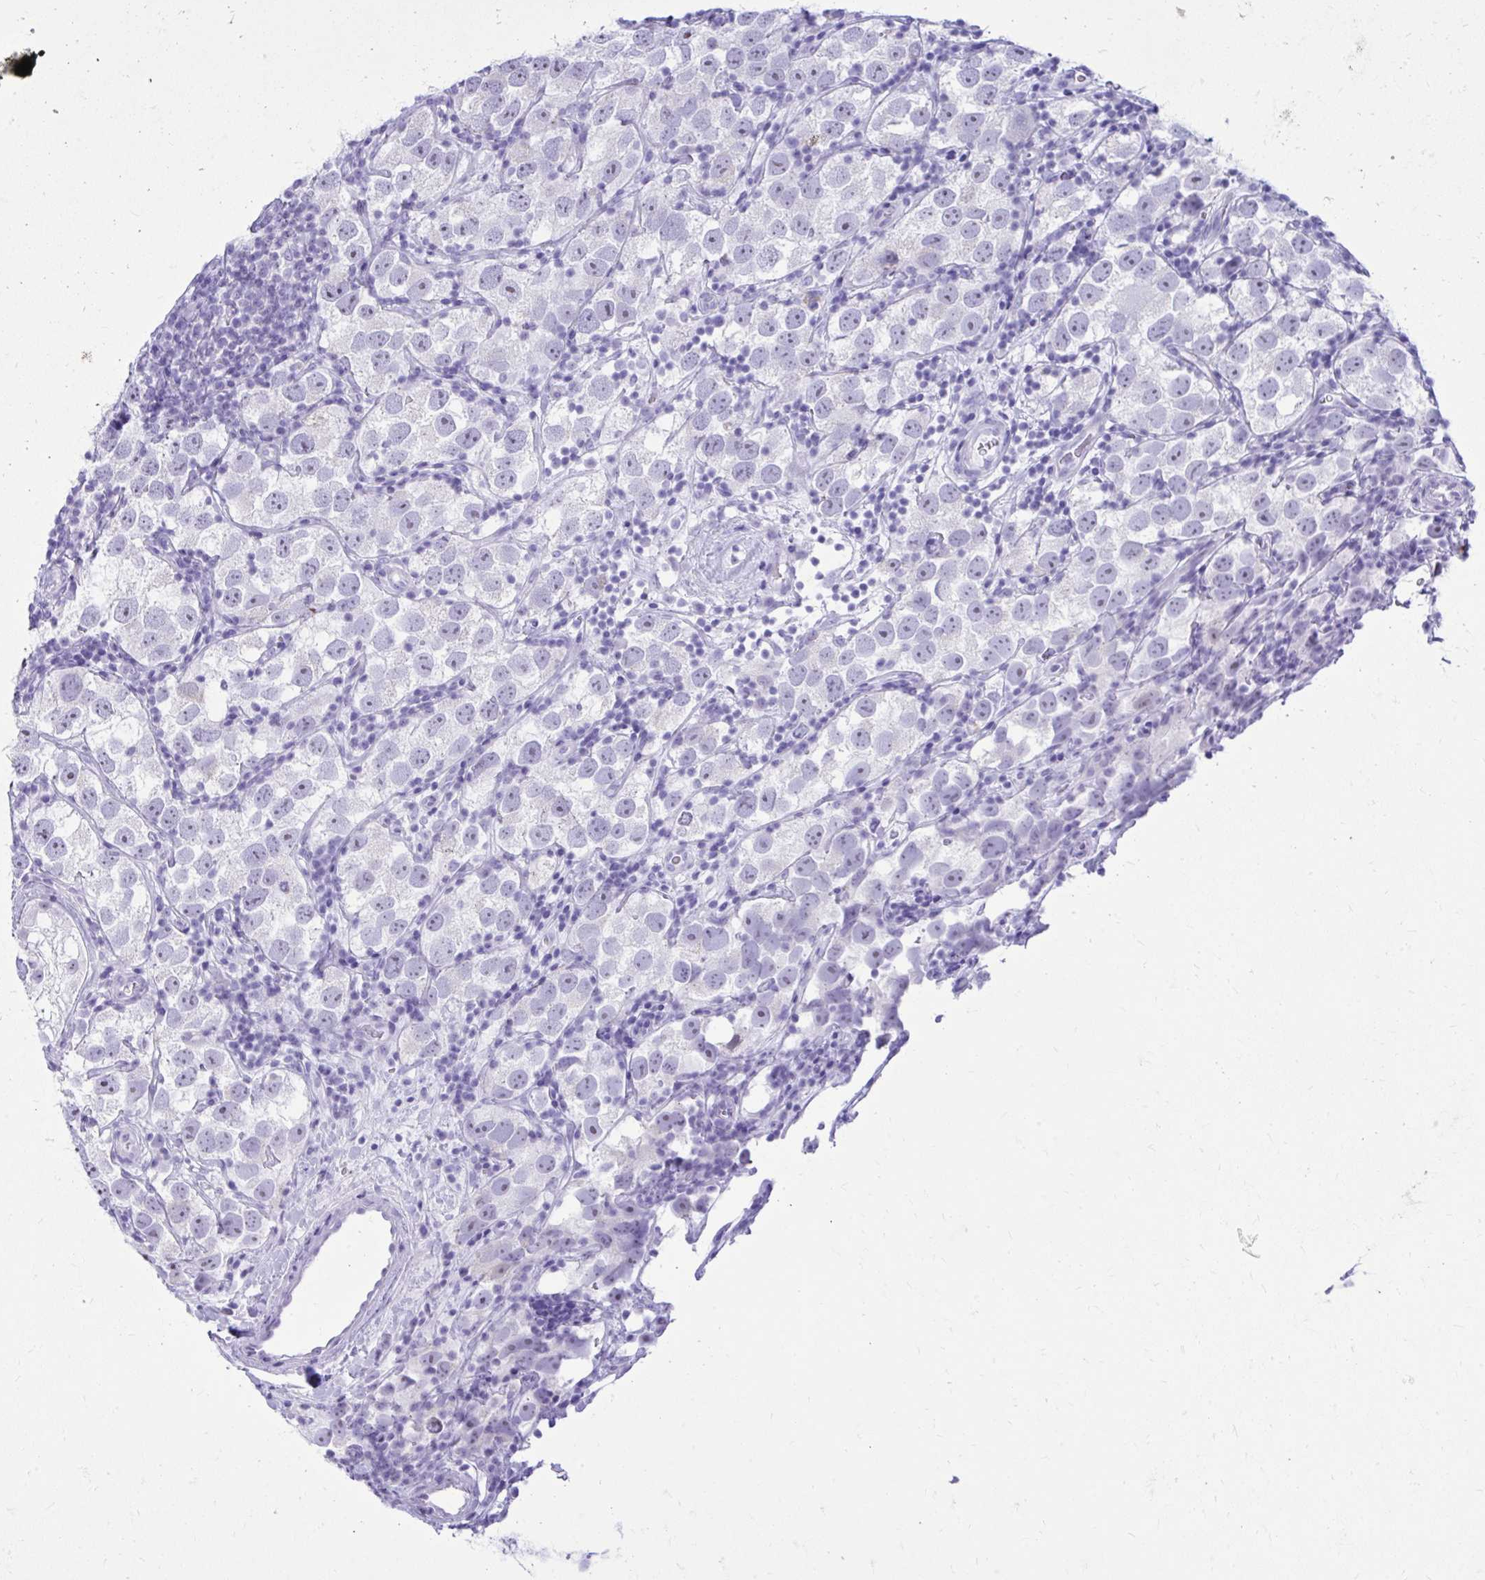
{"staining": {"intensity": "negative", "quantity": "none", "location": "none"}, "tissue": "testis cancer", "cell_type": "Tumor cells", "image_type": "cancer", "snomed": [{"axis": "morphology", "description": "Seminoma, NOS"}, {"axis": "topography", "description": "Testis"}], "caption": "High power microscopy micrograph of an immunohistochemistry (IHC) photomicrograph of seminoma (testis), revealing no significant expression in tumor cells.", "gene": "RALYL", "patient": {"sex": "male", "age": 26}}